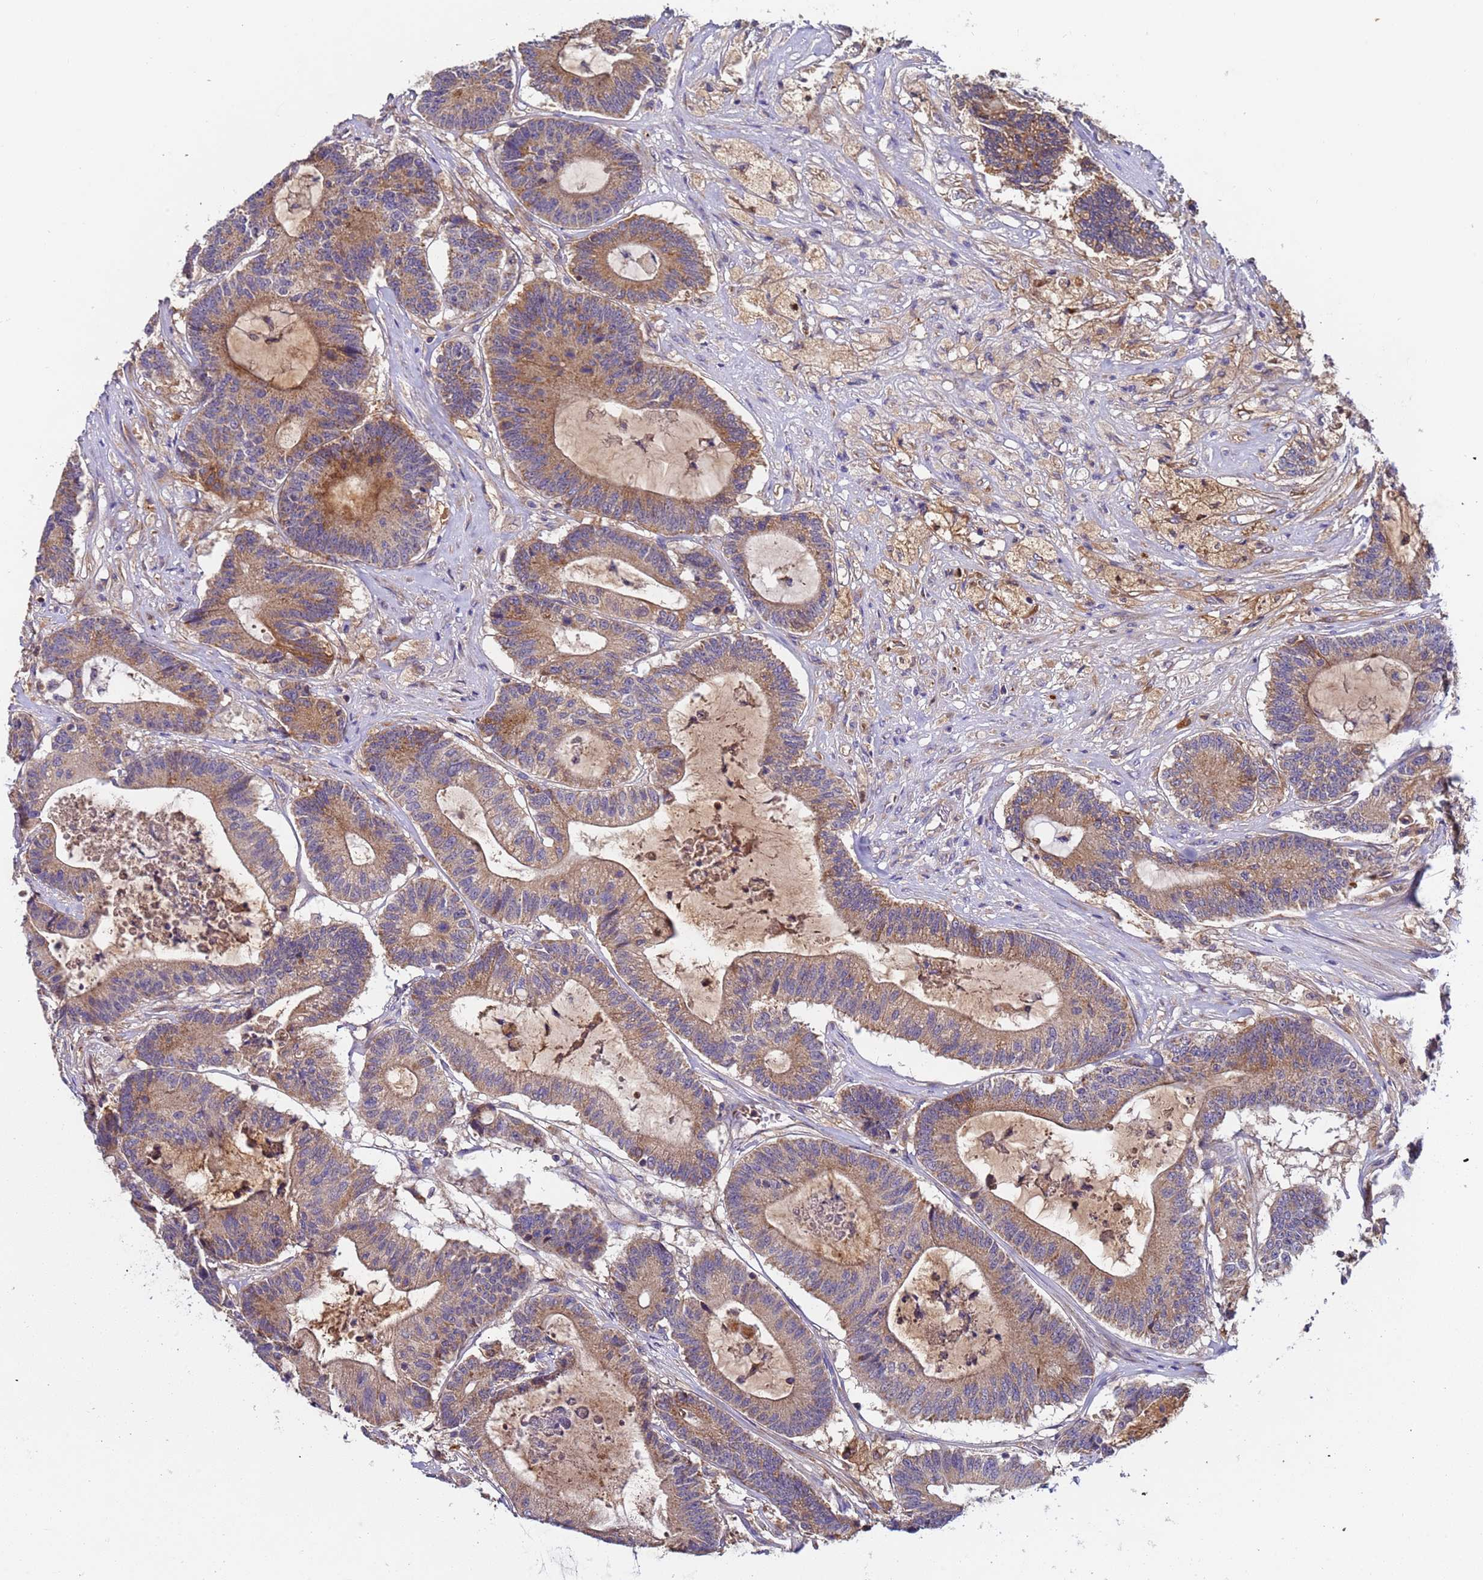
{"staining": {"intensity": "moderate", "quantity": ">75%", "location": "cytoplasmic/membranous"}, "tissue": "colorectal cancer", "cell_type": "Tumor cells", "image_type": "cancer", "snomed": [{"axis": "morphology", "description": "Adenocarcinoma, NOS"}, {"axis": "topography", "description": "Colon"}], "caption": "Colorectal cancer stained with DAB (3,3'-diaminobenzidine) IHC shows medium levels of moderate cytoplasmic/membranous positivity in about >75% of tumor cells. (Stains: DAB (3,3'-diaminobenzidine) in brown, nuclei in blue, Microscopy: brightfield microscopy at high magnification).", "gene": "TMEM126A", "patient": {"sex": "female", "age": 84}}